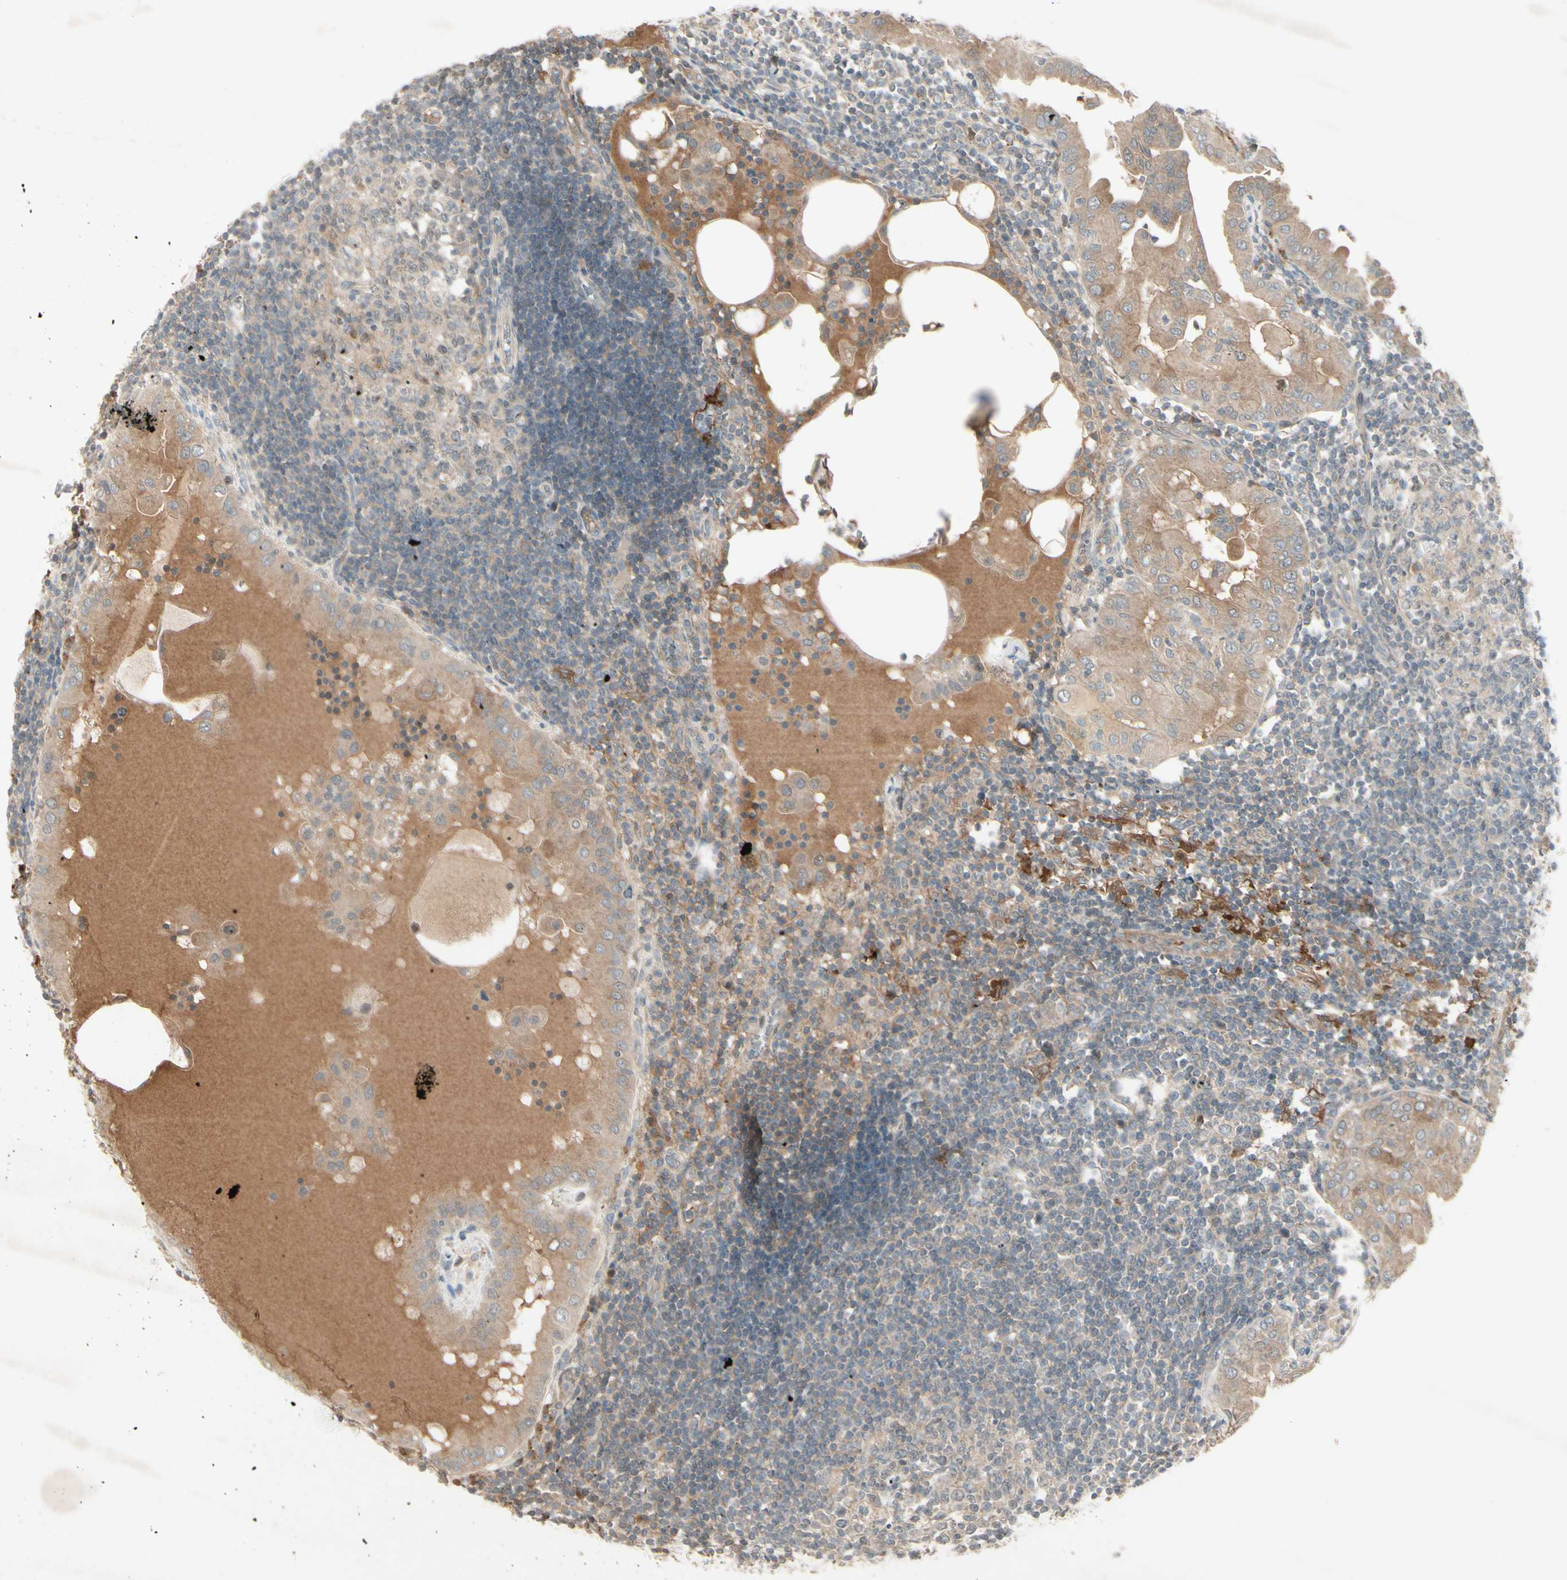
{"staining": {"intensity": "weak", "quantity": "25%-75%", "location": "cytoplasmic/membranous"}, "tissue": "thyroid cancer", "cell_type": "Tumor cells", "image_type": "cancer", "snomed": [{"axis": "morphology", "description": "Papillary adenocarcinoma, NOS"}, {"axis": "topography", "description": "Thyroid gland"}], "caption": "Immunohistochemistry (IHC) photomicrograph of thyroid cancer stained for a protein (brown), which displays low levels of weak cytoplasmic/membranous positivity in about 25%-75% of tumor cells.", "gene": "FHDC1", "patient": {"sex": "male", "age": 33}}